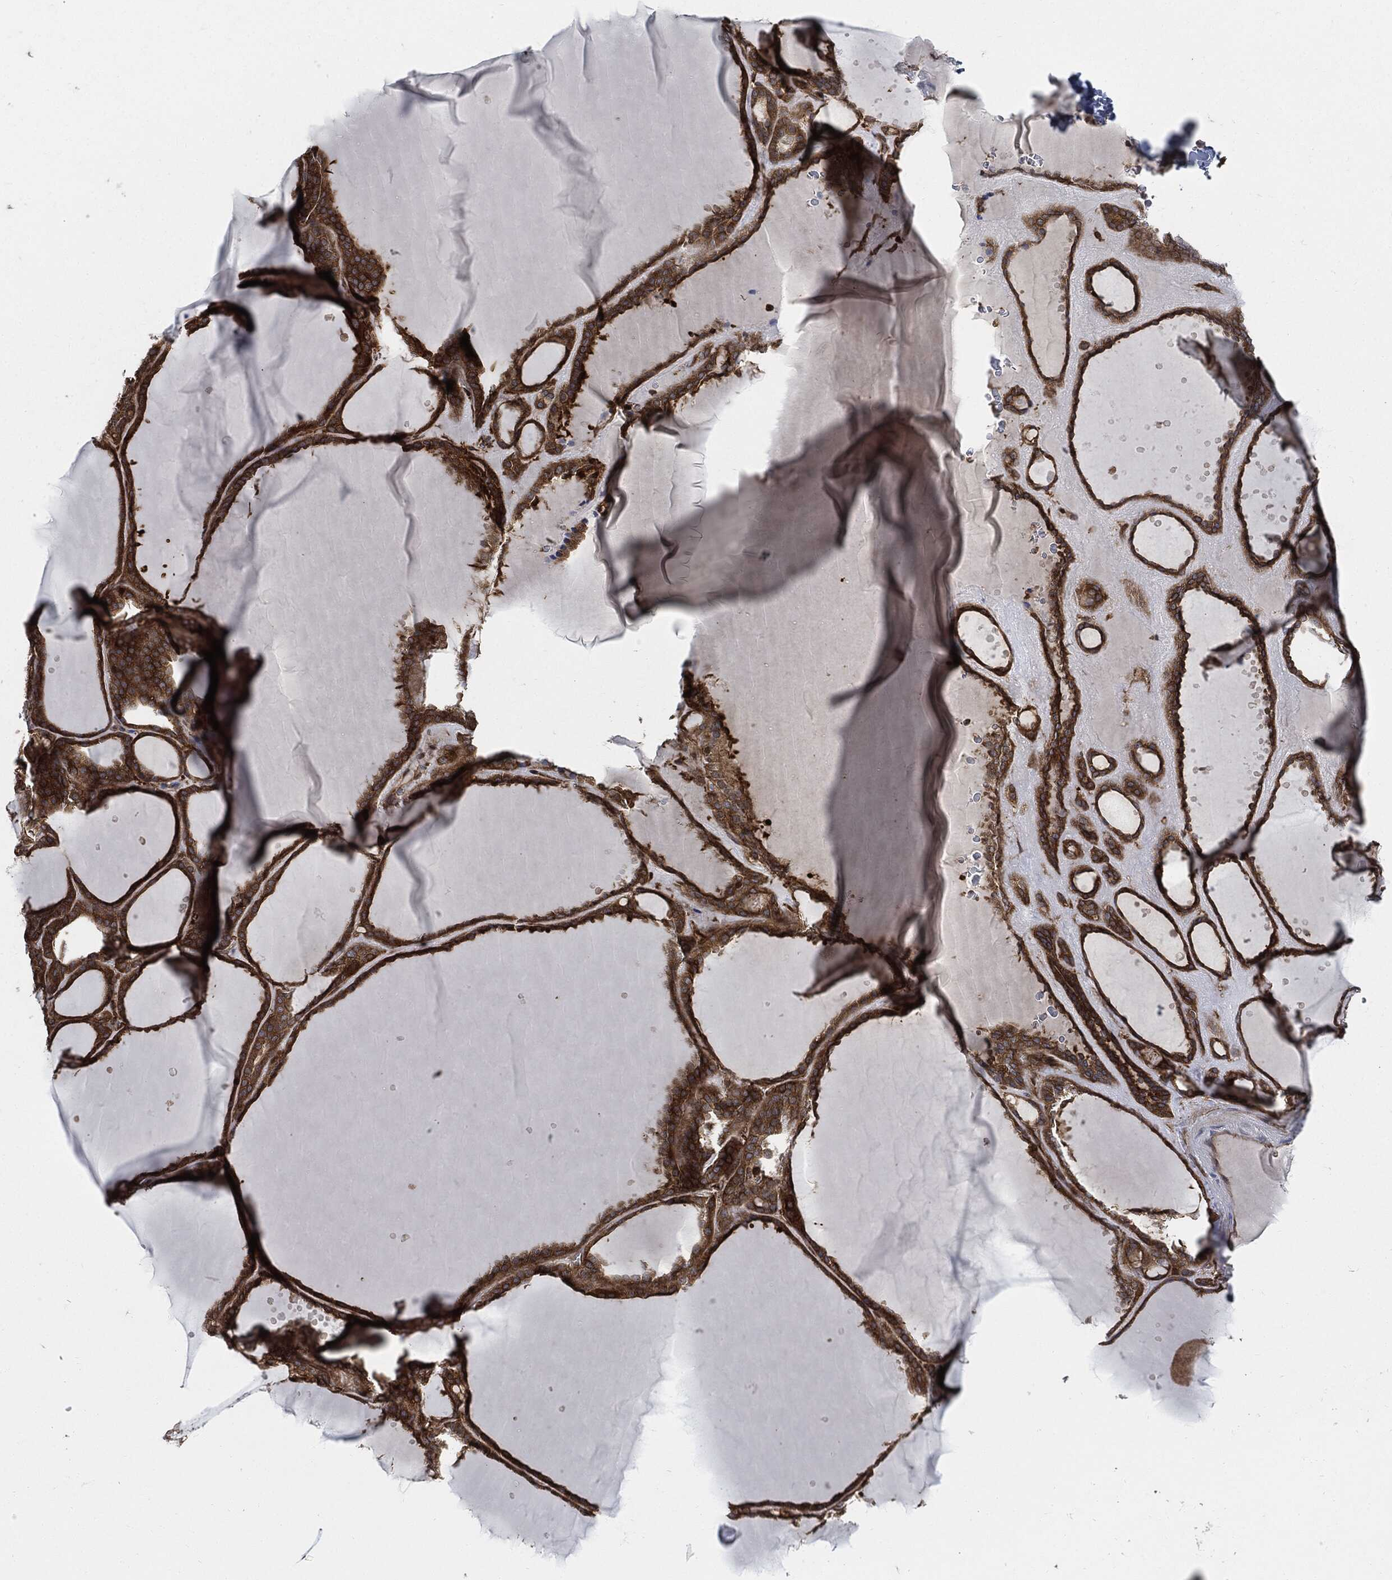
{"staining": {"intensity": "strong", "quantity": ">75%", "location": "cytoplasmic/membranous"}, "tissue": "thyroid gland", "cell_type": "Glandular cells", "image_type": "normal", "snomed": [{"axis": "morphology", "description": "Normal tissue, NOS"}, {"axis": "topography", "description": "Thyroid gland"}], "caption": "This photomicrograph shows IHC staining of benign thyroid gland, with high strong cytoplasmic/membranous expression in approximately >75% of glandular cells.", "gene": "XPNPEP1", "patient": {"sex": "male", "age": 63}}